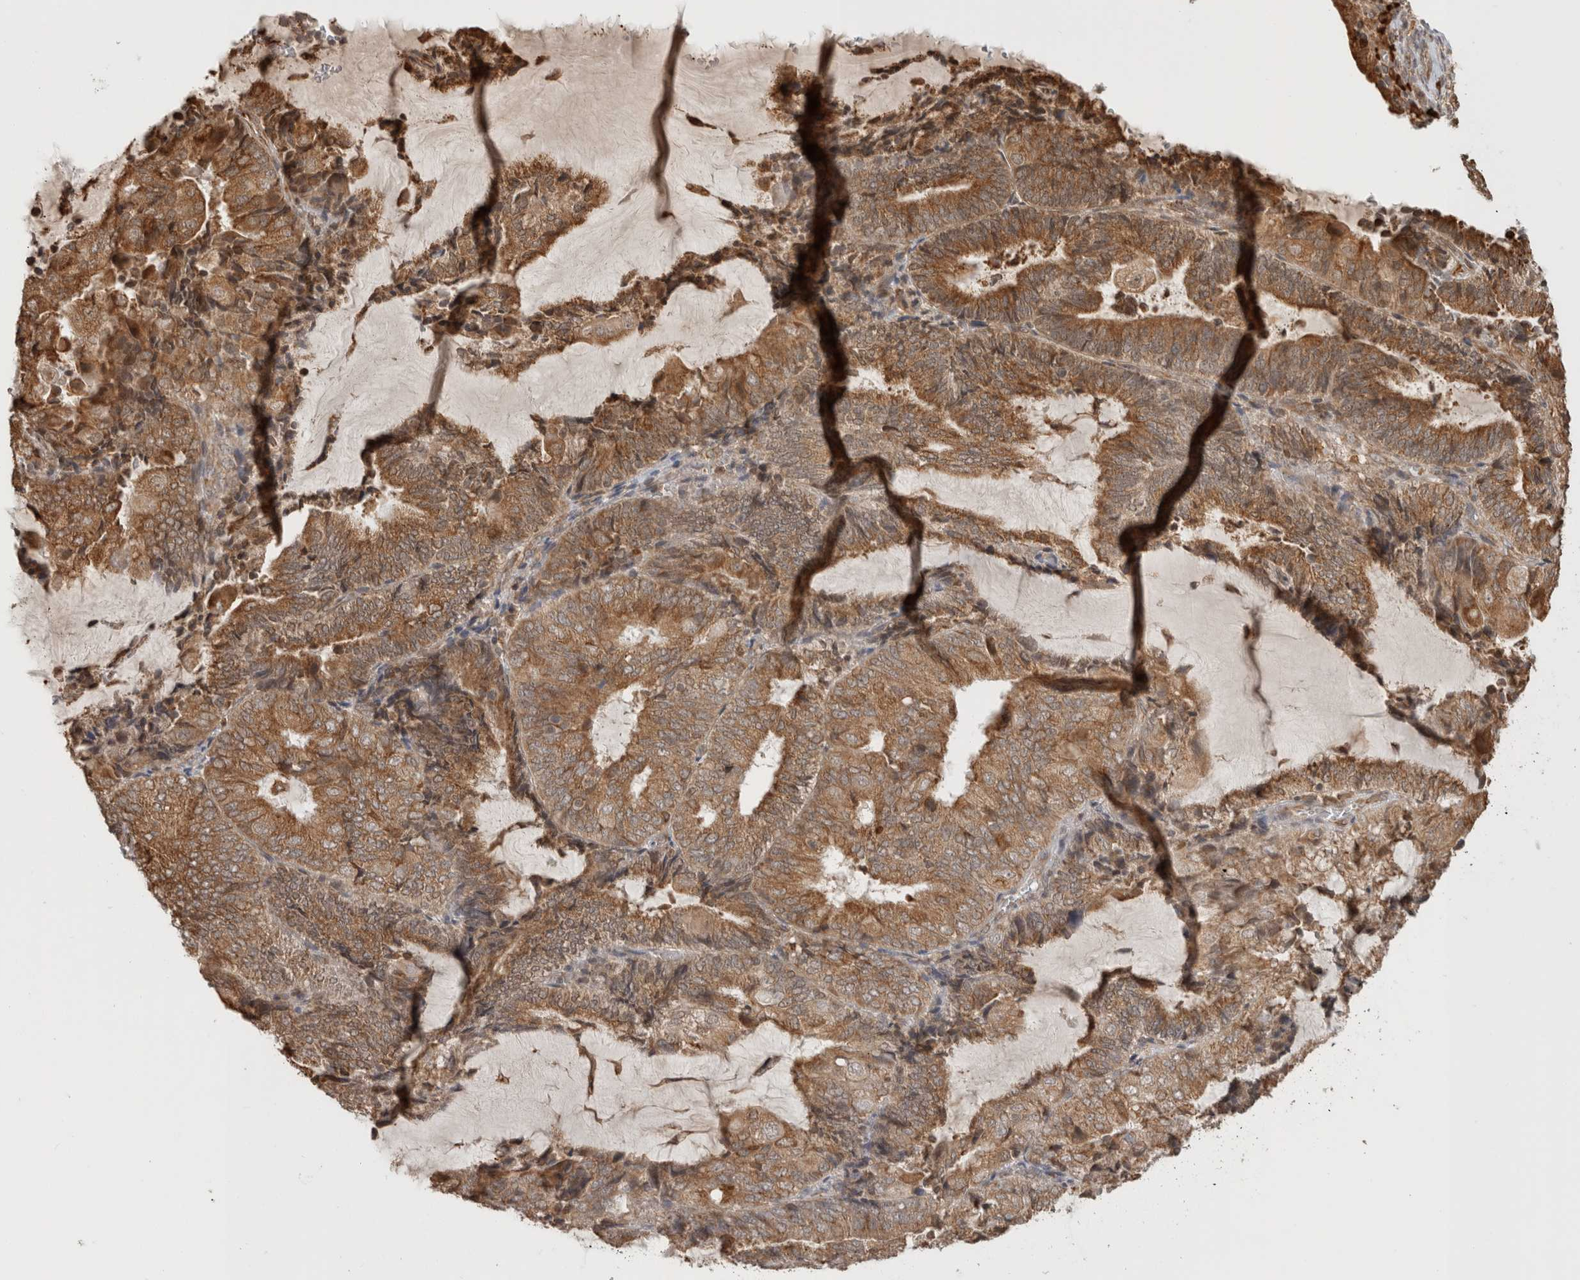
{"staining": {"intensity": "moderate", "quantity": ">75%", "location": "cytoplasmic/membranous"}, "tissue": "endometrial cancer", "cell_type": "Tumor cells", "image_type": "cancer", "snomed": [{"axis": "morphology", "description": "Adenocarcinoma, NOS"}, {"axis": "topography", "description": "Endometrium"}], "caption": "A brown stain labels moderate cytoplasmic/membranous expression of a protein in human endometrial cancer tumor cells. (DAB (3,3'-diaminobenzidine) IHC with brightfield microscopy, high magnification).", "gene": "MS4A7", "patient": {"sex": "female", "age": 81}}